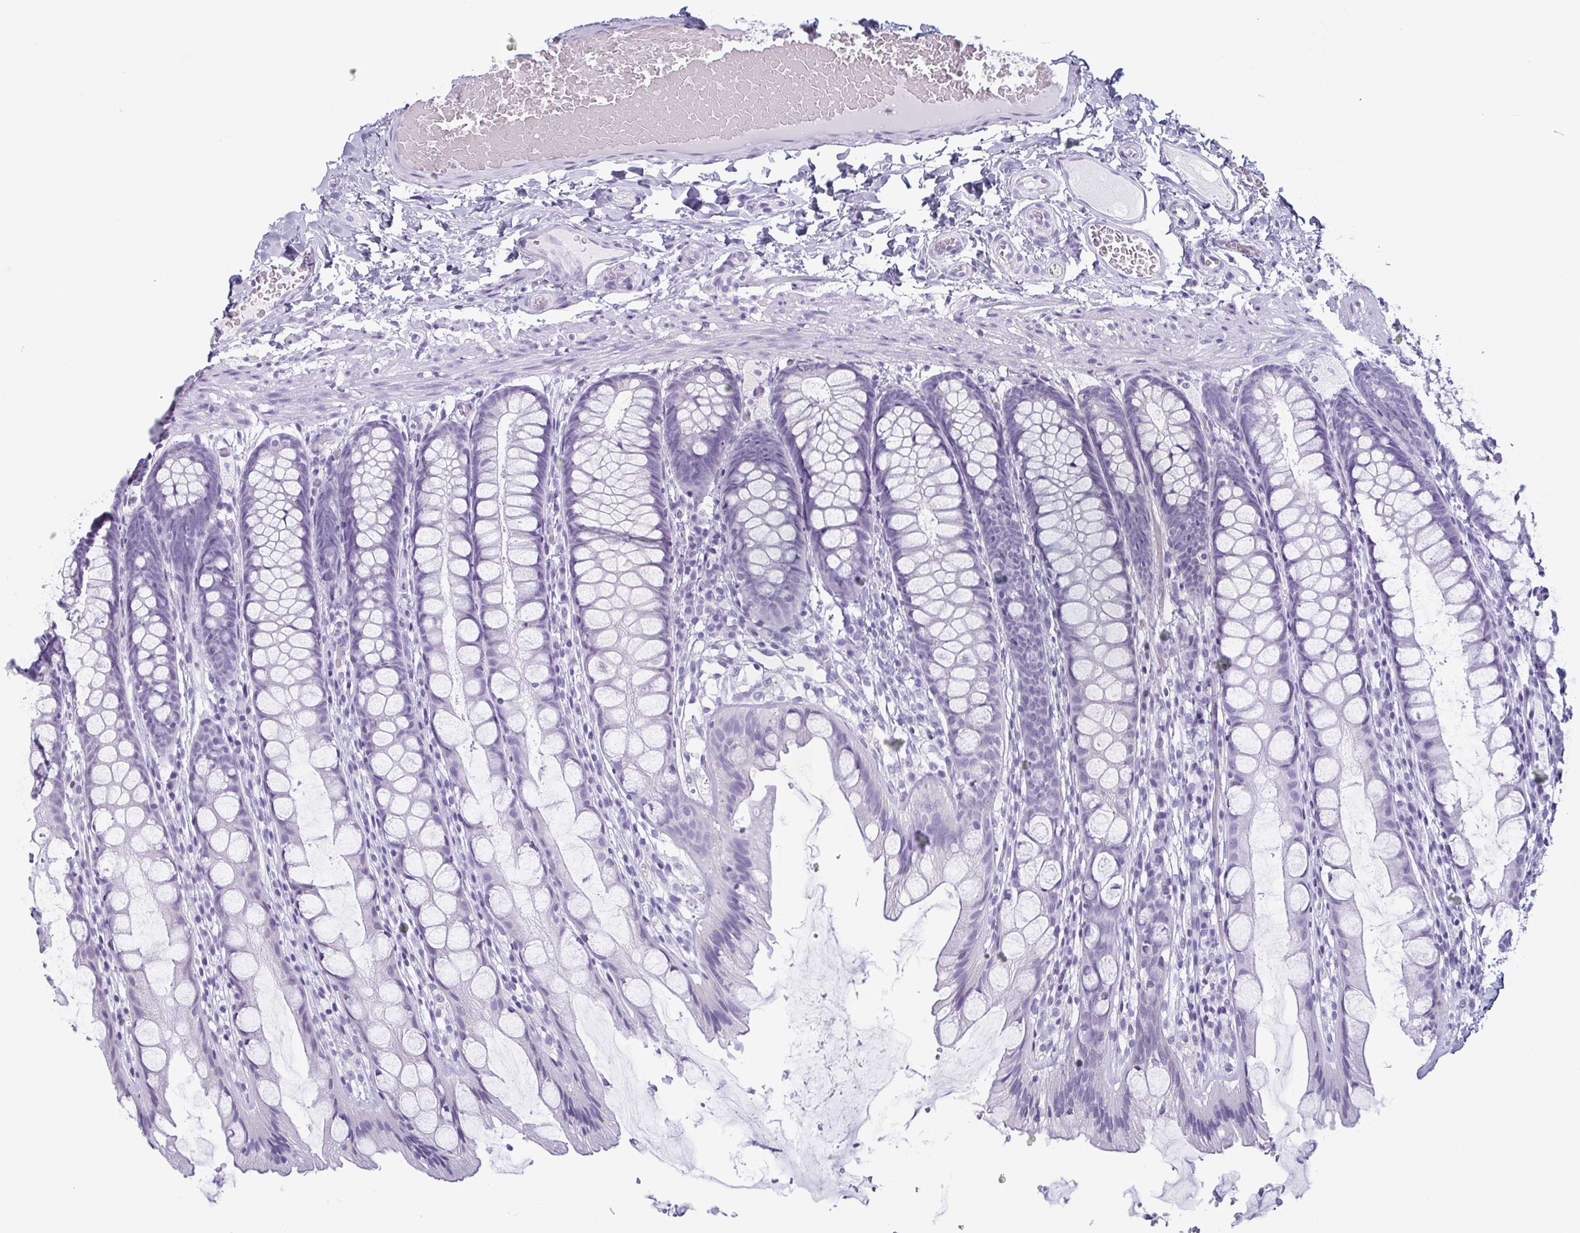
{"staining": {"intensity": "negative", "quantity": "none", "location": "none"}, "tissue": "colon", "cell_type": "Endothelial cells", "image_type": "normal", "snomed": [{"axis": "morphology", "description": "Normal tissue, NOS"}, {"axis": "topography", "description": "Colon"}], "caption": "DAB immunohistochemical staining of normal human colon demonstrates no significant staining in endothelial cells.", "gene": "KRT78", "patient": {"sex": "male", "age": 47}}